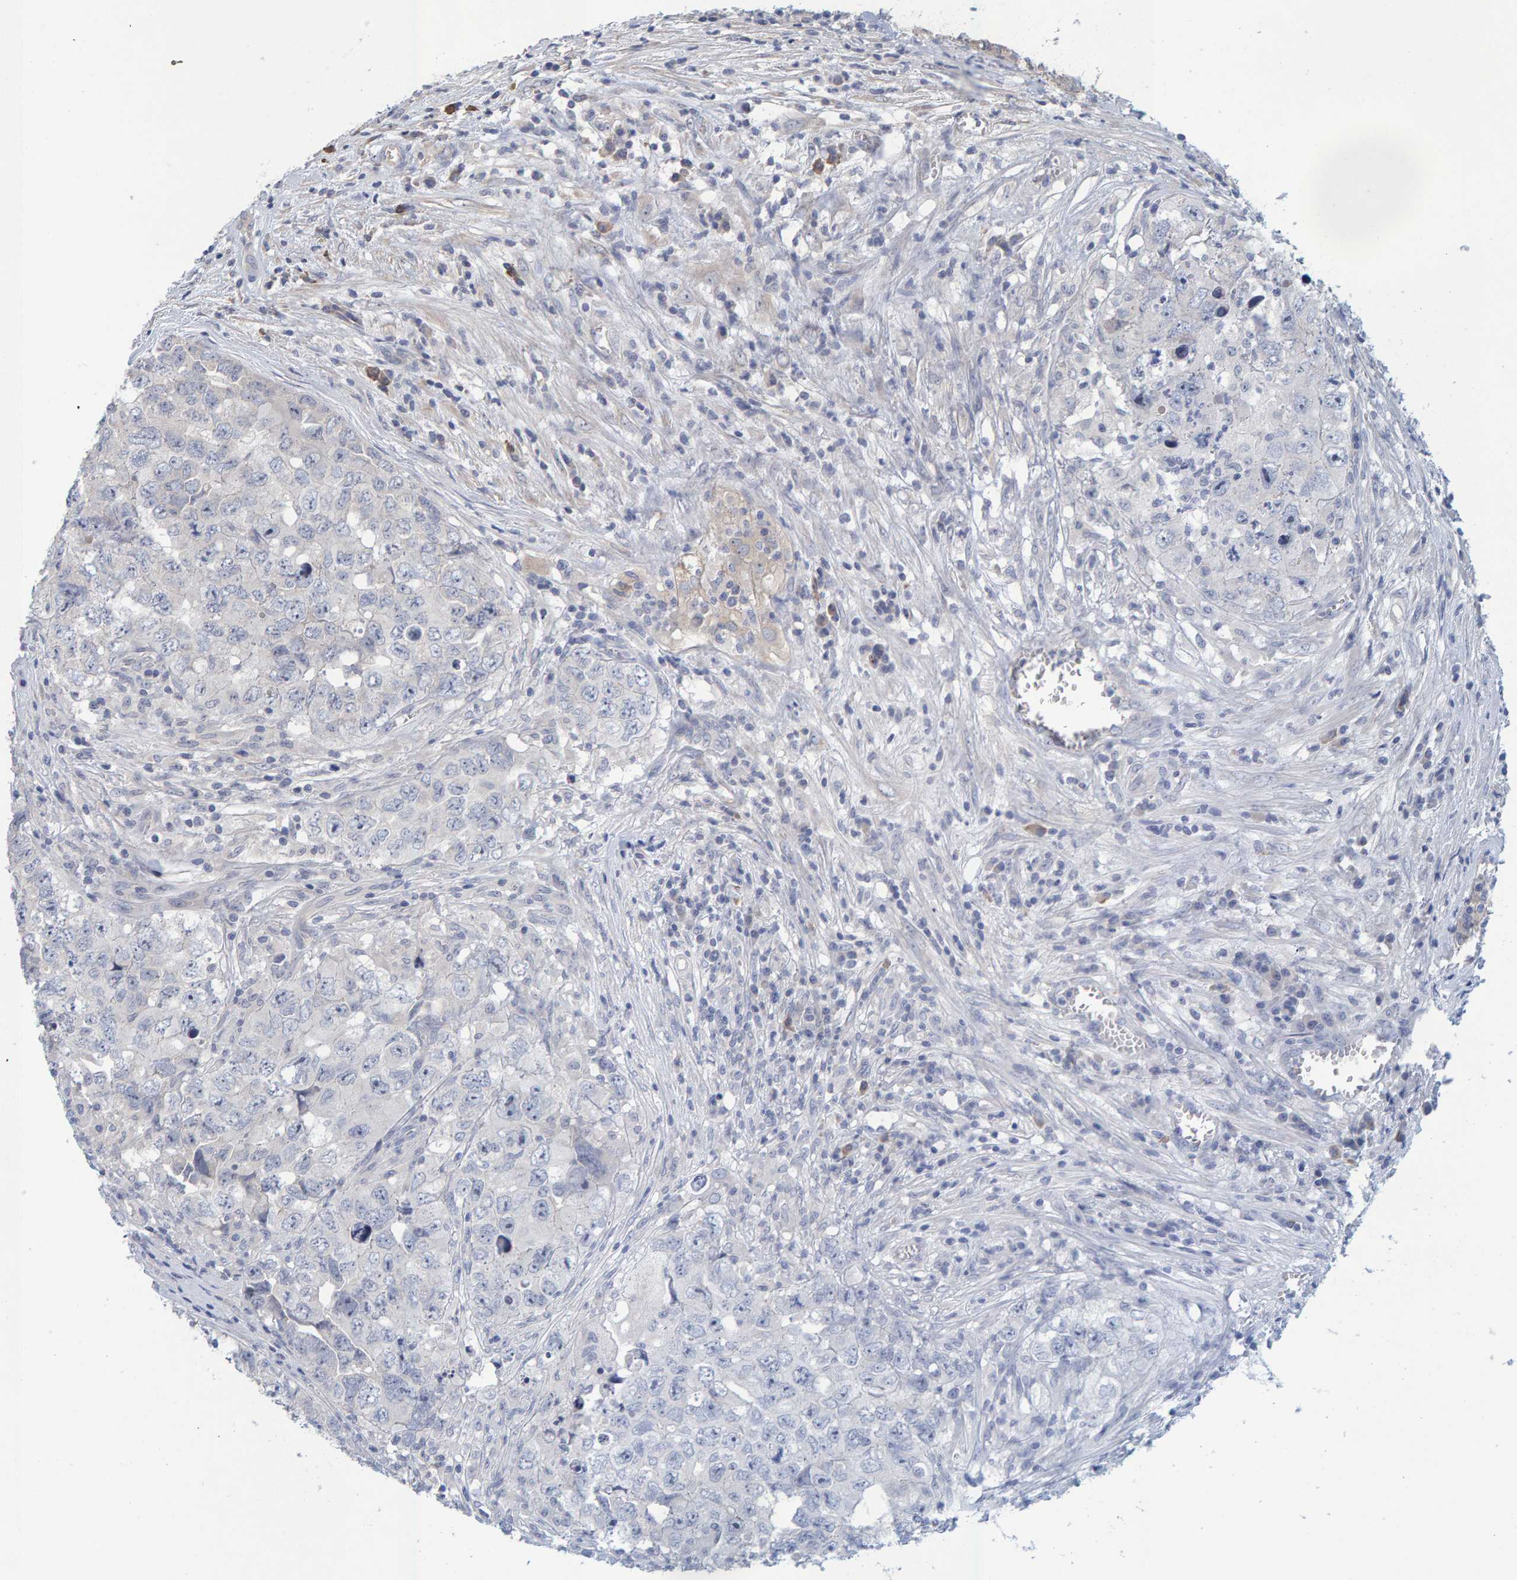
{"staining": {"intensity": "negative", "quantity": "none", "location": "none"}, "tissue": "testis cancer", "cell_type": "Tumor cells", "image_type": "cancer", "snomed": [{"axis": "morphology", "description": "Seminoma, NOS"}, {"axis": "morphology", "description": "Carcinoma, Embryonal, NOS"}, {"axis": "topography", "description": "Testis"}], "caption": "Human testis embryonal carcinoma stained for a protein using immunohistochemistry (IHC) demonstrates no staining in tumor cells.", "gene": "ZNF77", "patient": {"sex": "male", "age": 43}}